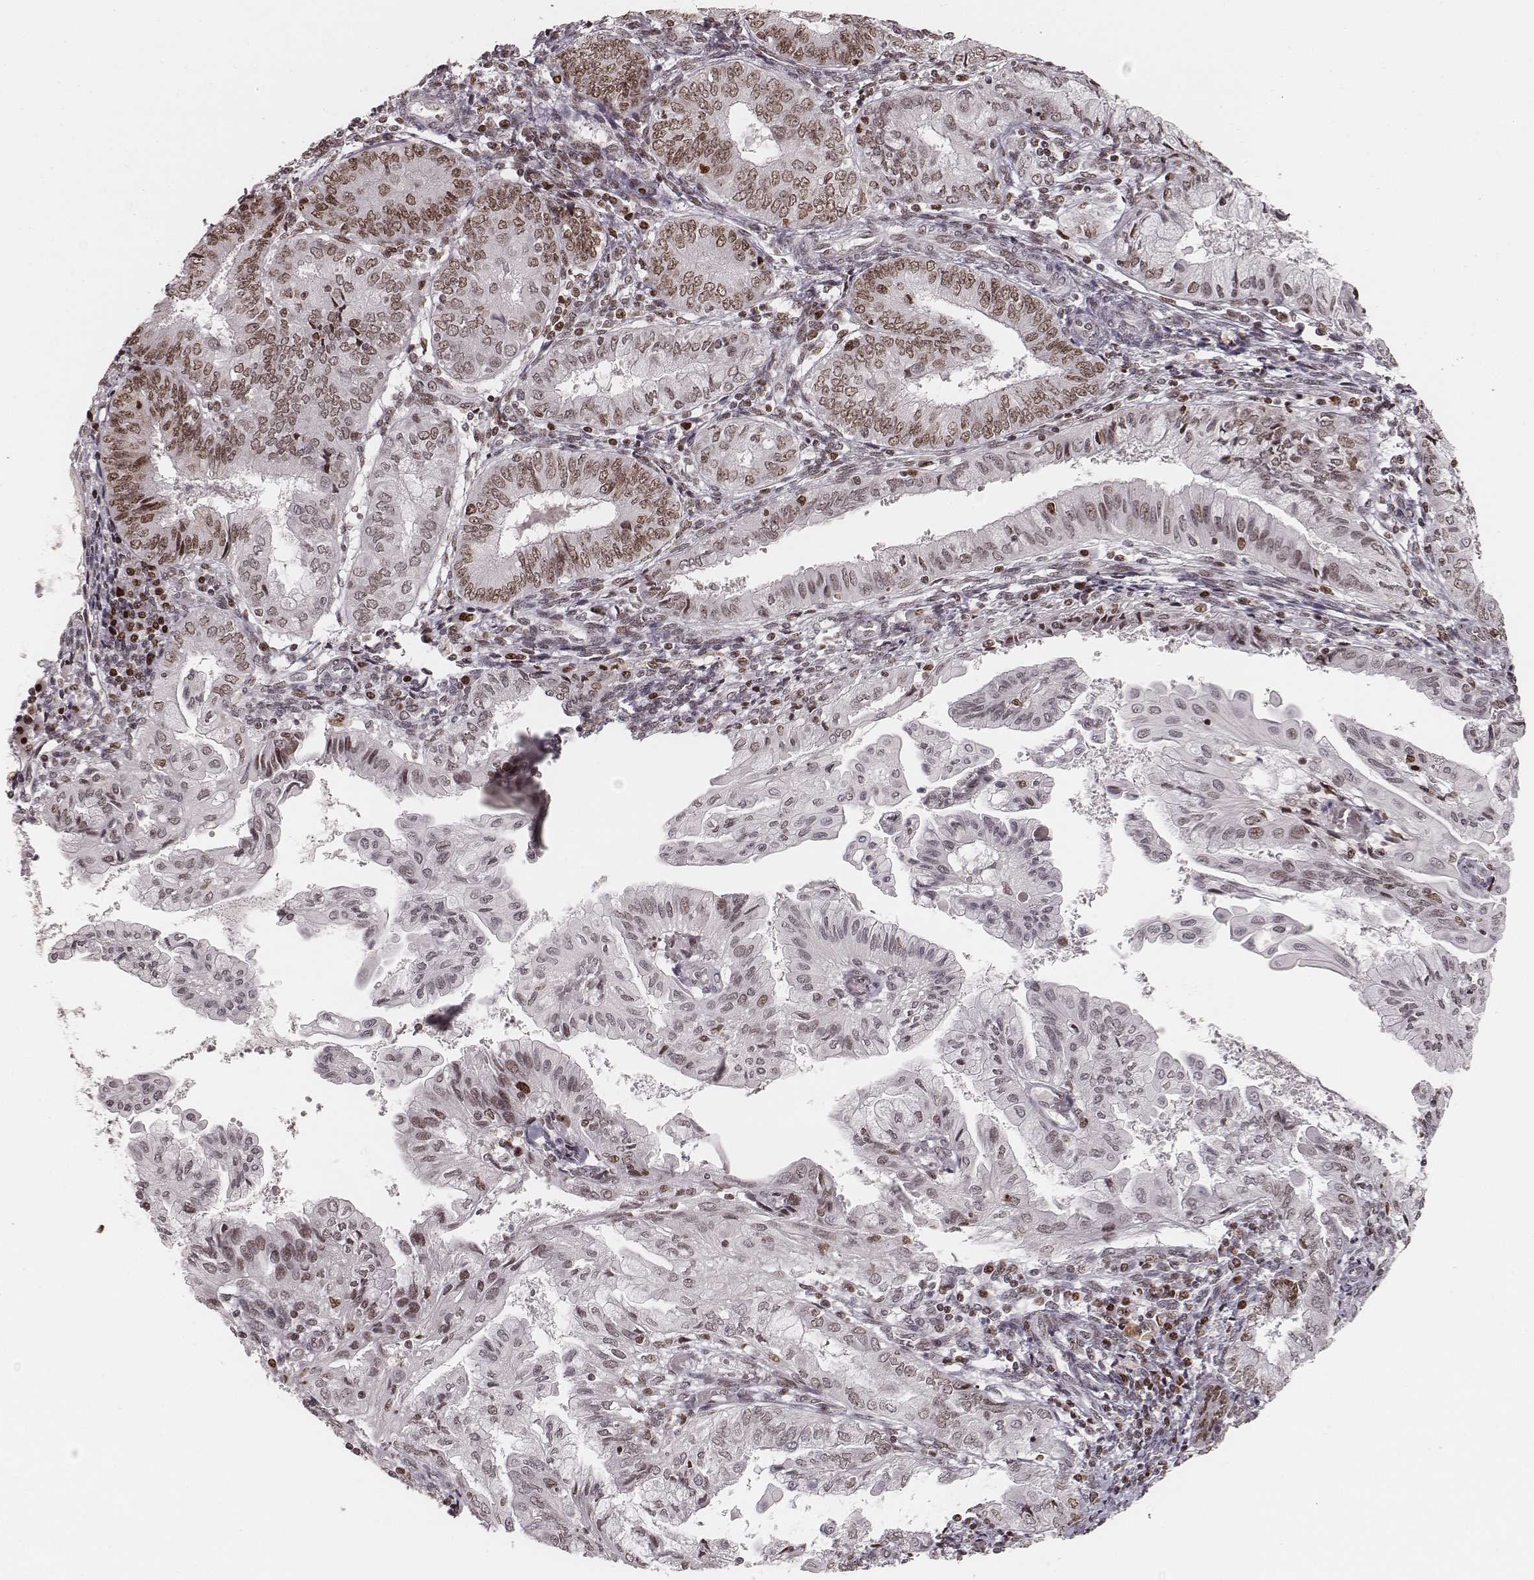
{"staining": {"intensity": "moderate", "quantity": "25%-75%", "location": "nuclear"}, "tissue": "endometrial cancer", "cell_type": "Tumor cells", "image_type": "cancer", "snomed": [{"axis": "morphology", "description": "Adenocarcinoma, NOS"}, {"axis": "topography", "description": "Endometrium"}], "caption": "Moderate nuclear staining is identified in about 25%-75% of tumor cells in endometrial adenocarcinoma.", "gene": "PARP1", "patient": {"sex": "female", "age": 68}}